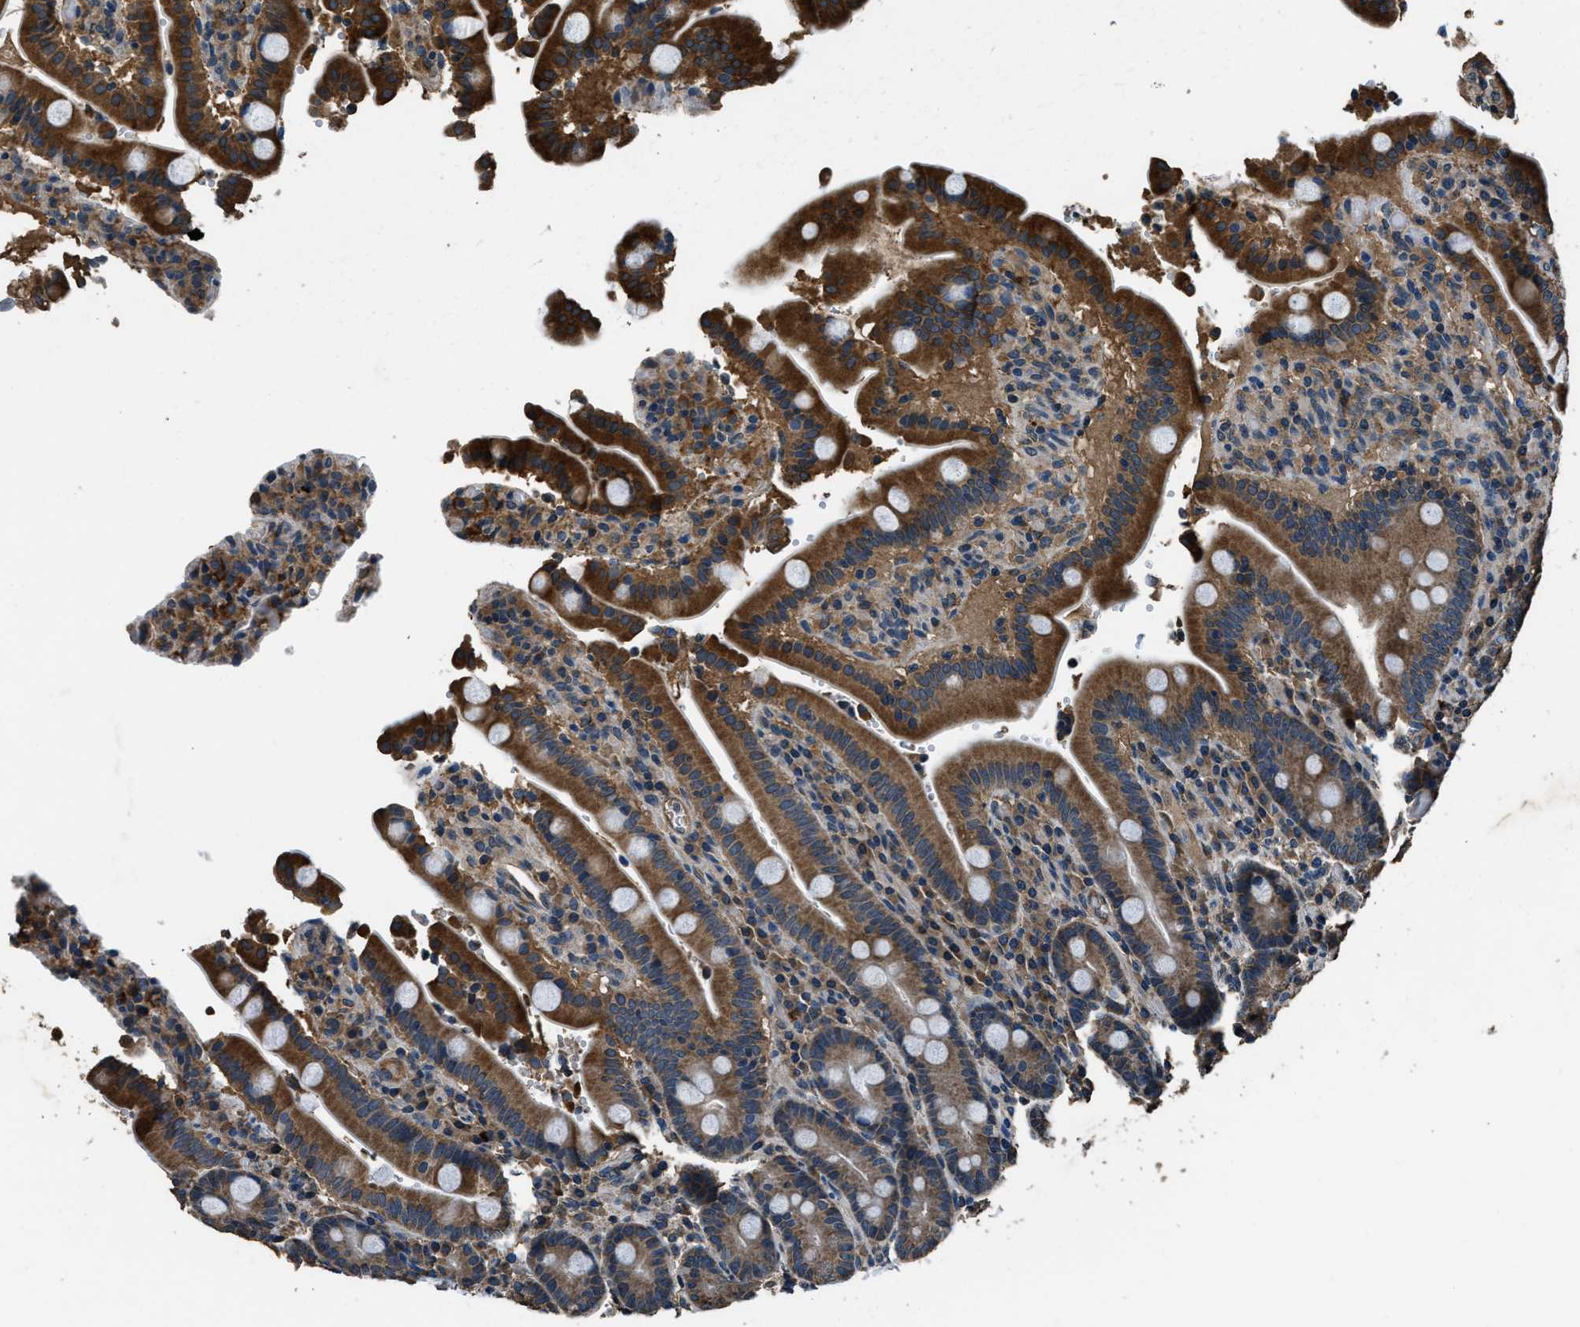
{"staining": {"intensity": "strong", "quantity": ">75%", "location": "cytoplasmic/membranous"}, "tissue": "duodenum", "cell_type": "Glandular cells", "image_type": "normal", "snomed": [{"axis": "morphology", "description": "Normal tissue, NOS"}, {"axis": "topography", "description": "Small intestine, NOS"}], "caption": "A micrograph of duodenum stained for a protein exhibits strong cytoplasmic/membranous brown staining in glandular cells. (DAB = brown stain, brightfield microscopy at high magnification).", "gene": "SALL3", "patient": {"sex": "female", "age": 71}}